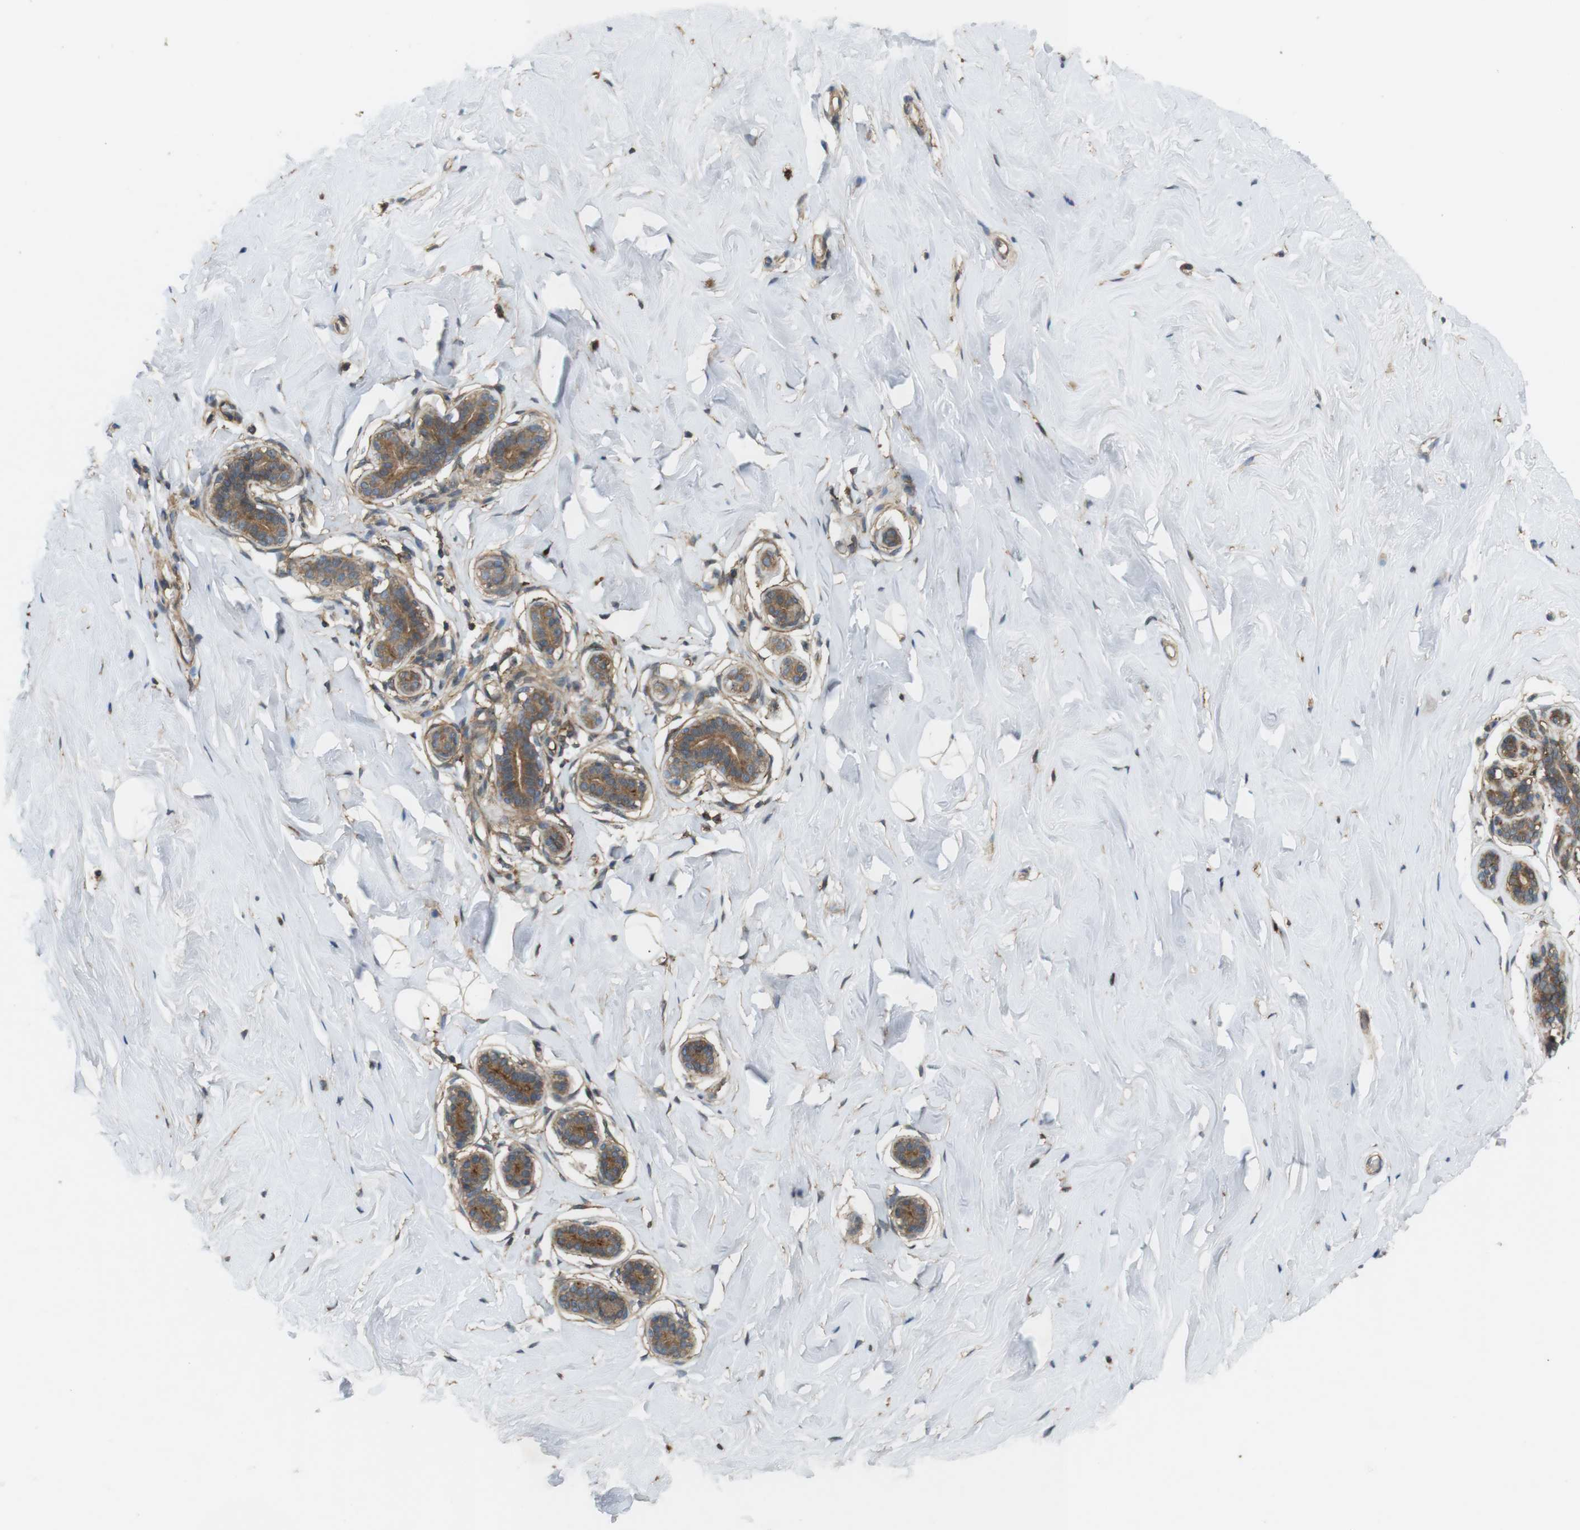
{"staining": {"intensity": "moderate", "quantity": "<25%", "location": "cytoplasmic/membranous"}, "tissue": "breast", "cell_type": "Adipocytes", "image_type": "normal", "snomed": [{"axis": "morphology", "description": "Normal tissue, NOS"}, {"axis": "topography", "description": "Breast"}], "caption": "Adipocytes reveal moderate cytoplasmic/membranous expression in approximately <25% of cells in unremarkable breast.", "gene": "DDAH2", "patient": {"sex": "female", "age": 75}}